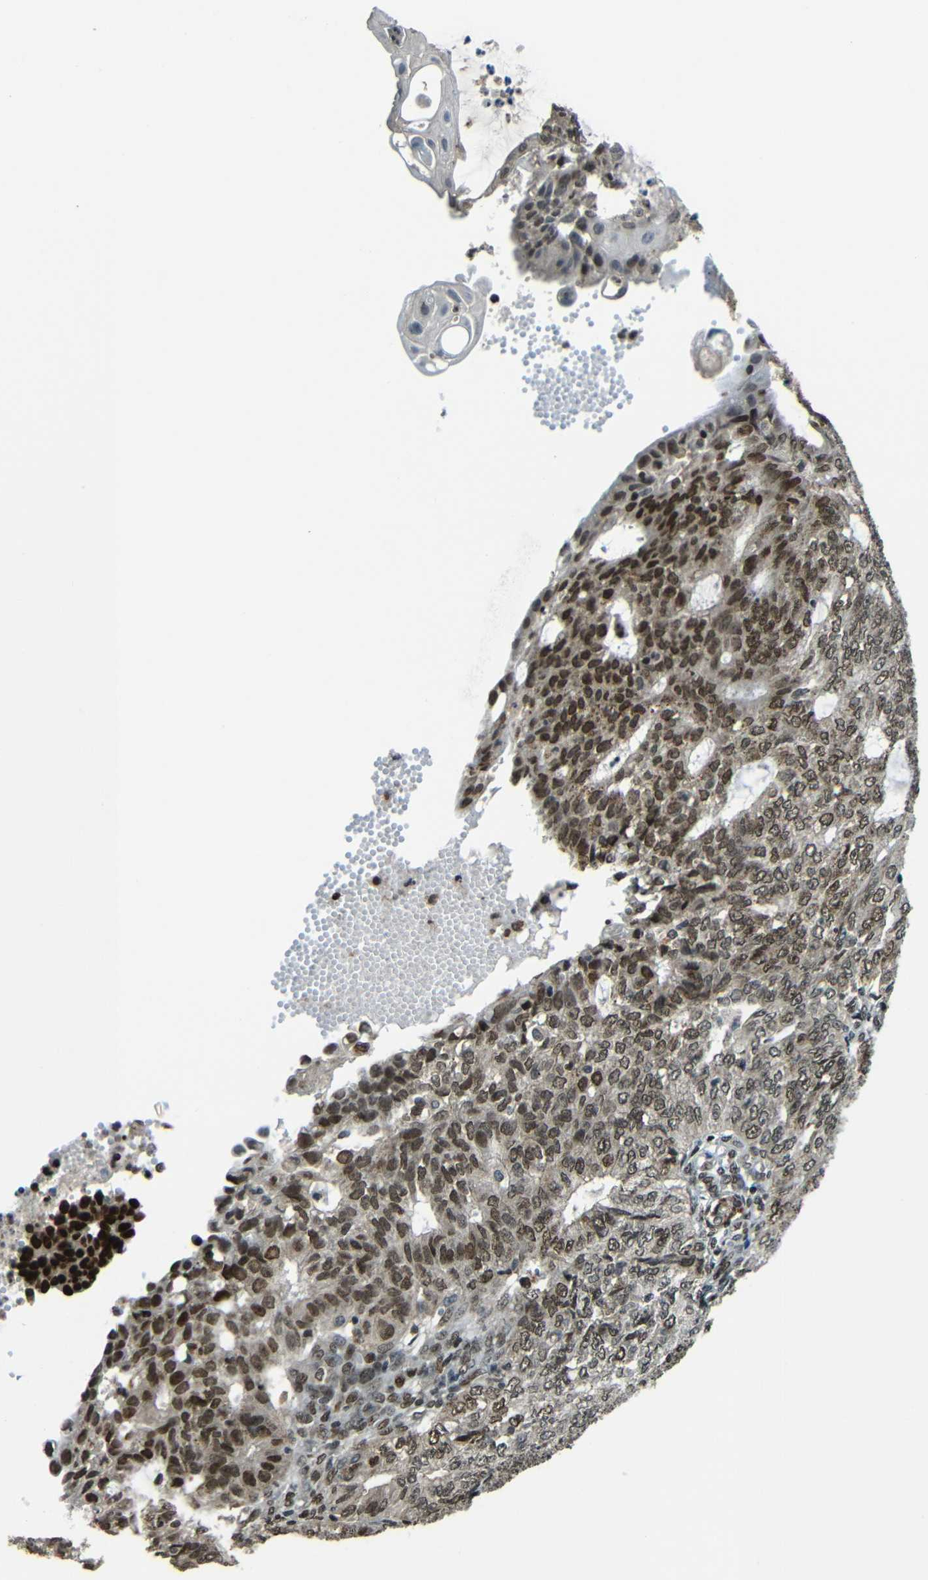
{"staining": {"intensity": "moderate", "quantity": ">75%", "location": "nuclear"}, "tissue": "endometrial cancer", "cell_type": "Tumor cells", "image_type": "cancer", "snomed": [{"axis": "morphology", "description": "Adenocarcinoma, NOS"}, {"axis": "topography", "description": "Endometrium"}], "caption": "Immunohistochemical staining of human adenocarcinoma (endometrial) shows medium levels of moderate nuclear staining in approximately >75% of tumor cells.", "gene": "PSIP1", "patient": {"sex": "female", "age": 32}}